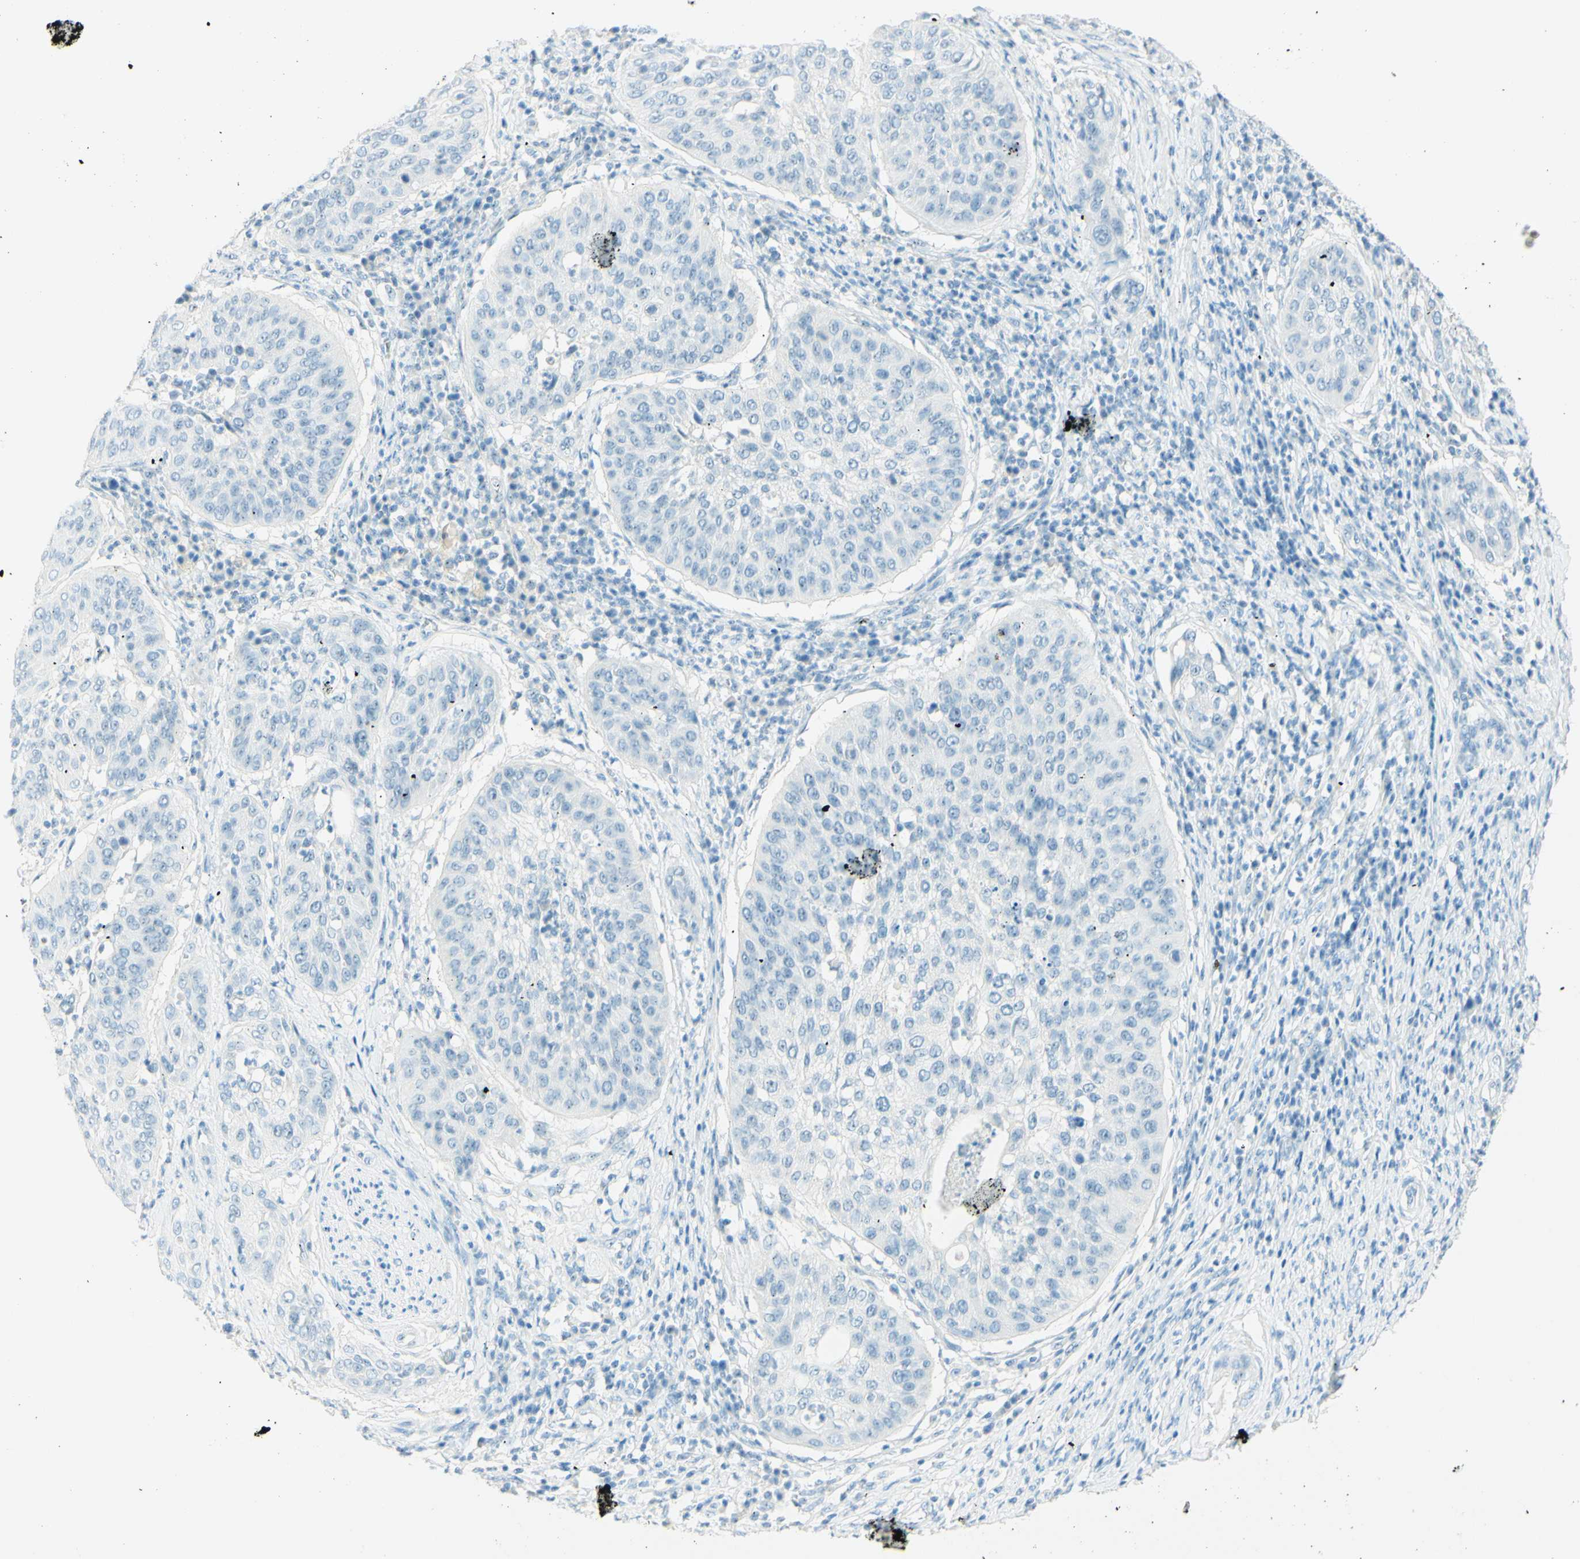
{"staining": {"intensity": "negative", "quantity": "none", "location": "none"}, "tissue": "cervical cancer", "cell_type": "Tumor cells", "image_type": "cancer", "snomed": [{"axis": "morphology", "description": "Normal tissue, NOS"}, {"axis": "morphology", "description": "Squamous cell carcinoma, NOS"}, {"axis": "topography", "description": "Cervix"}], "caption": "A histopathology image of cervical squamous cell carcinoma stained for a protein demonstrates no brown staining in tumor cells.", "gene": "FMR1NB", "patient": {"sex": "female", "age": 39}}